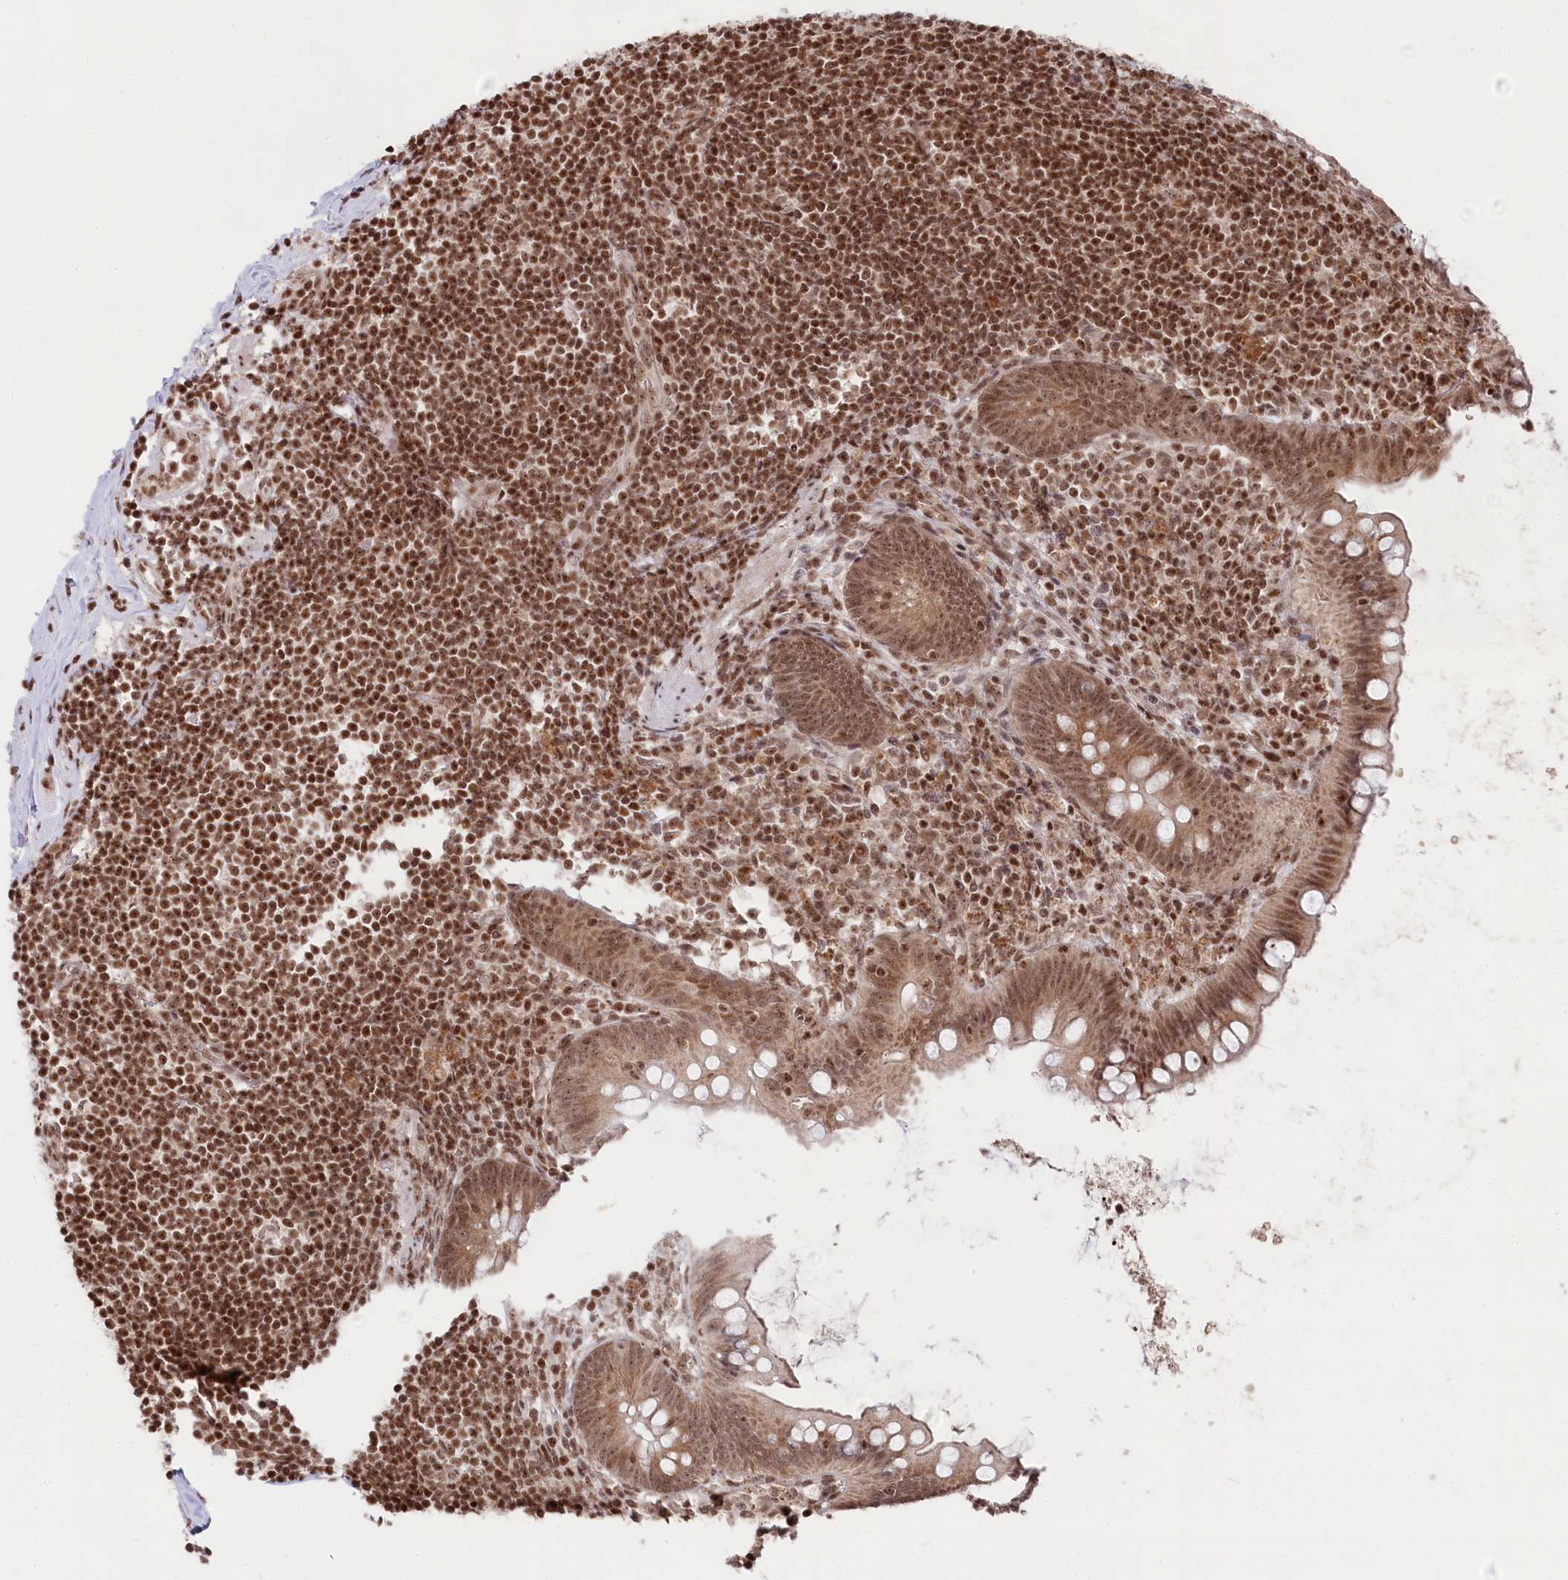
{"staining": {"intensity": "moderate", "quantity": ">75%", "location": "nuclear"}, "tissue": "appendix", "cell_type": "Glandular cells", "image_type": "normal", "snomed": [{"axis": "morphology", "description": "Normal tissue, NOS"}, {"axis": "topography", "description": "Appendix"}], "caption": "Immunohistochemistry photomicrograph of normal appendix stained for a protein (brown), which demonstrates medium levels of moderate nuclear expression in about >75% of glandular cells.", "gene": "CGGBP1", "patient": {"sex": "female", "age": 62}}